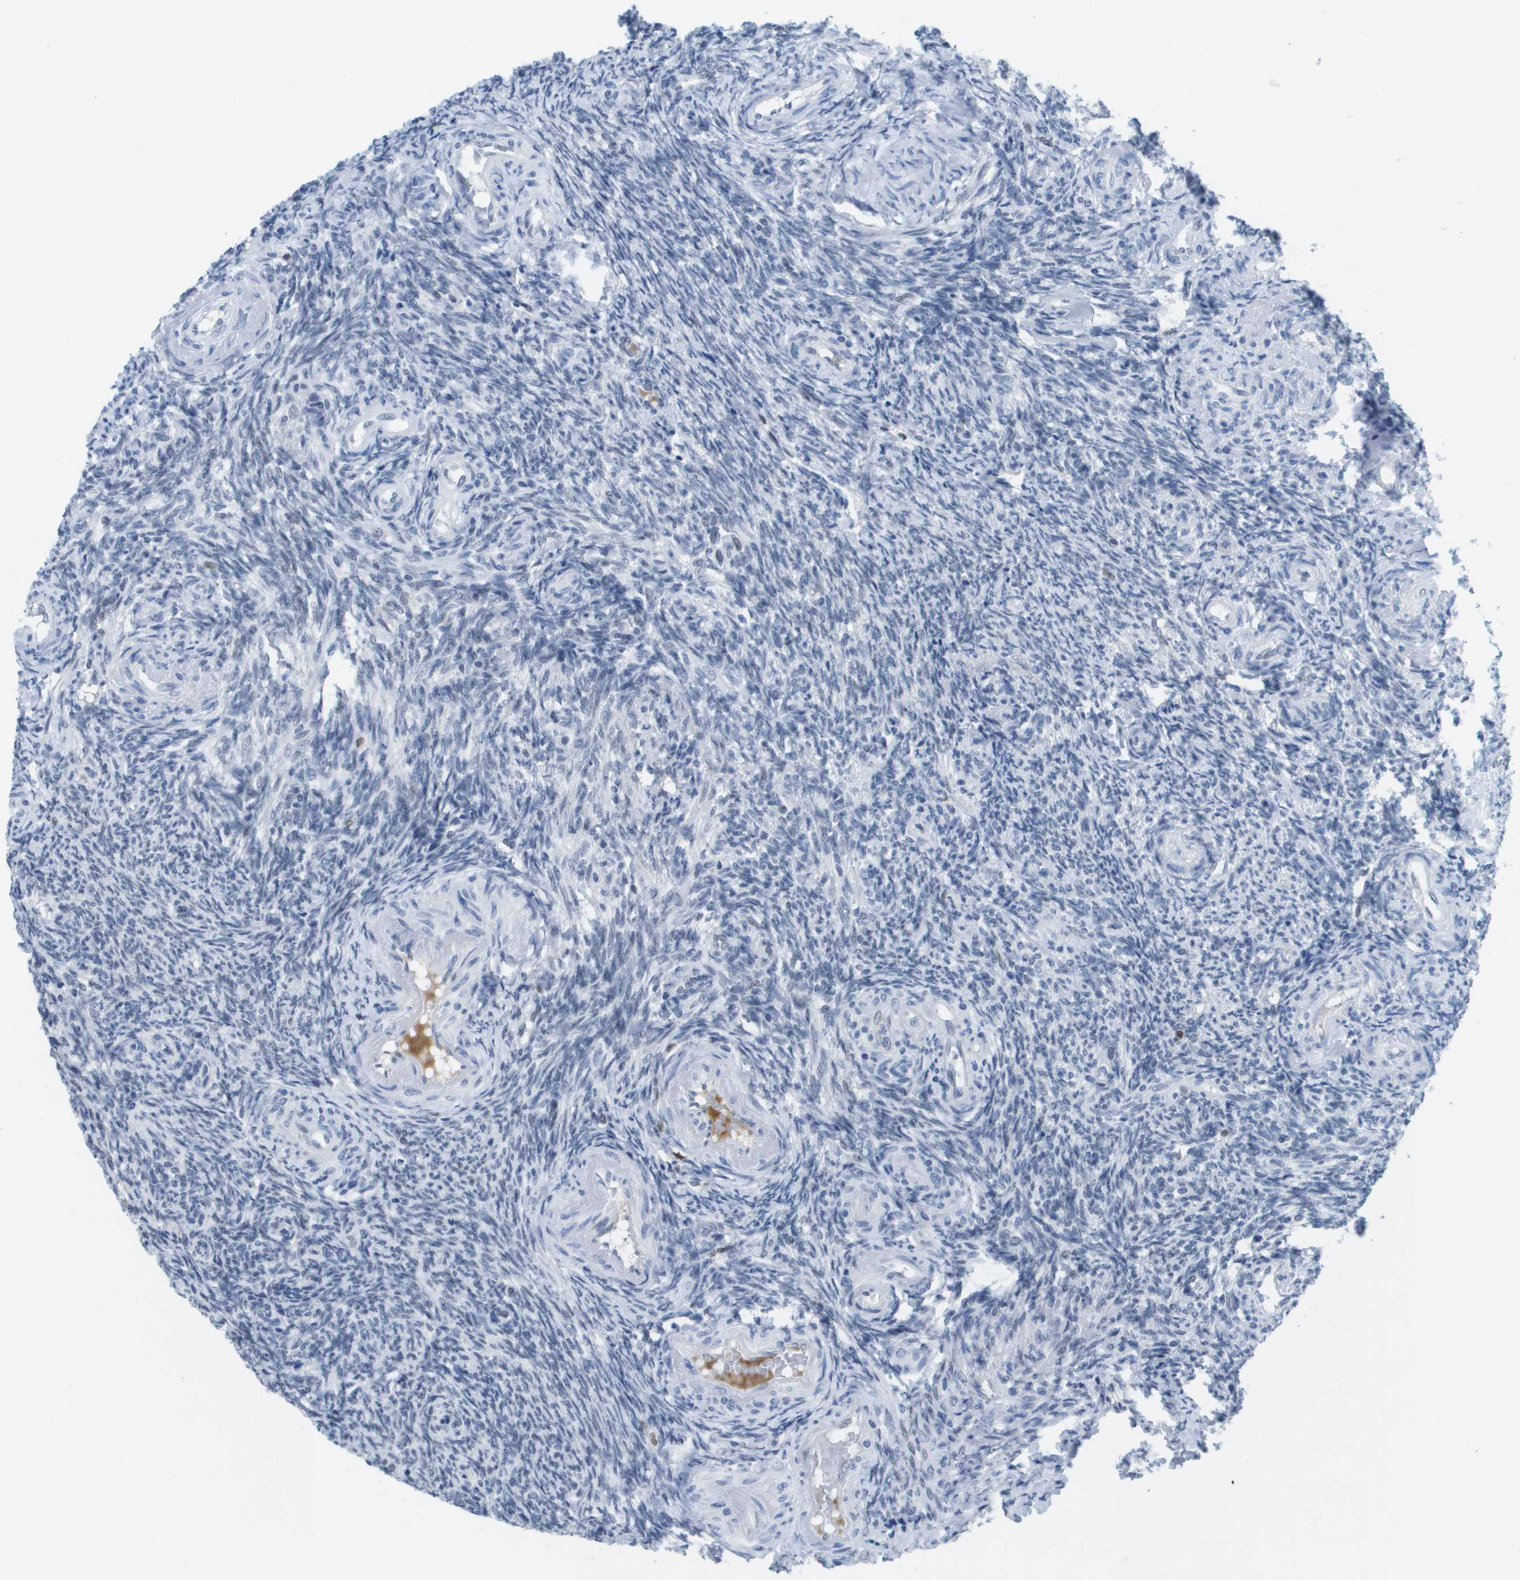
{"staining": {"intensity": "weak", "quantity": "<25%", "location": "cytoplasmic/membranous"}, "tissue": "ovary", "cell_type": "Follicle cells", "image_type": "normal", "snomed": [{"axis": "morphology", "description": "Normal tissue, NOS"}, {"axis": "topography", "description": "Ovary"}], "caption": "Immunohistochemistry (IHC) of benign human ovary demonstrates no expression in follicle cells. The staining is performed using DAB (3,3'-diaminobenzidine) brown chromogen with nuclei counter-stained in using hematoxylin.", "gene": "TP53RK", "patient": {"sex": "female", "age": 41}}